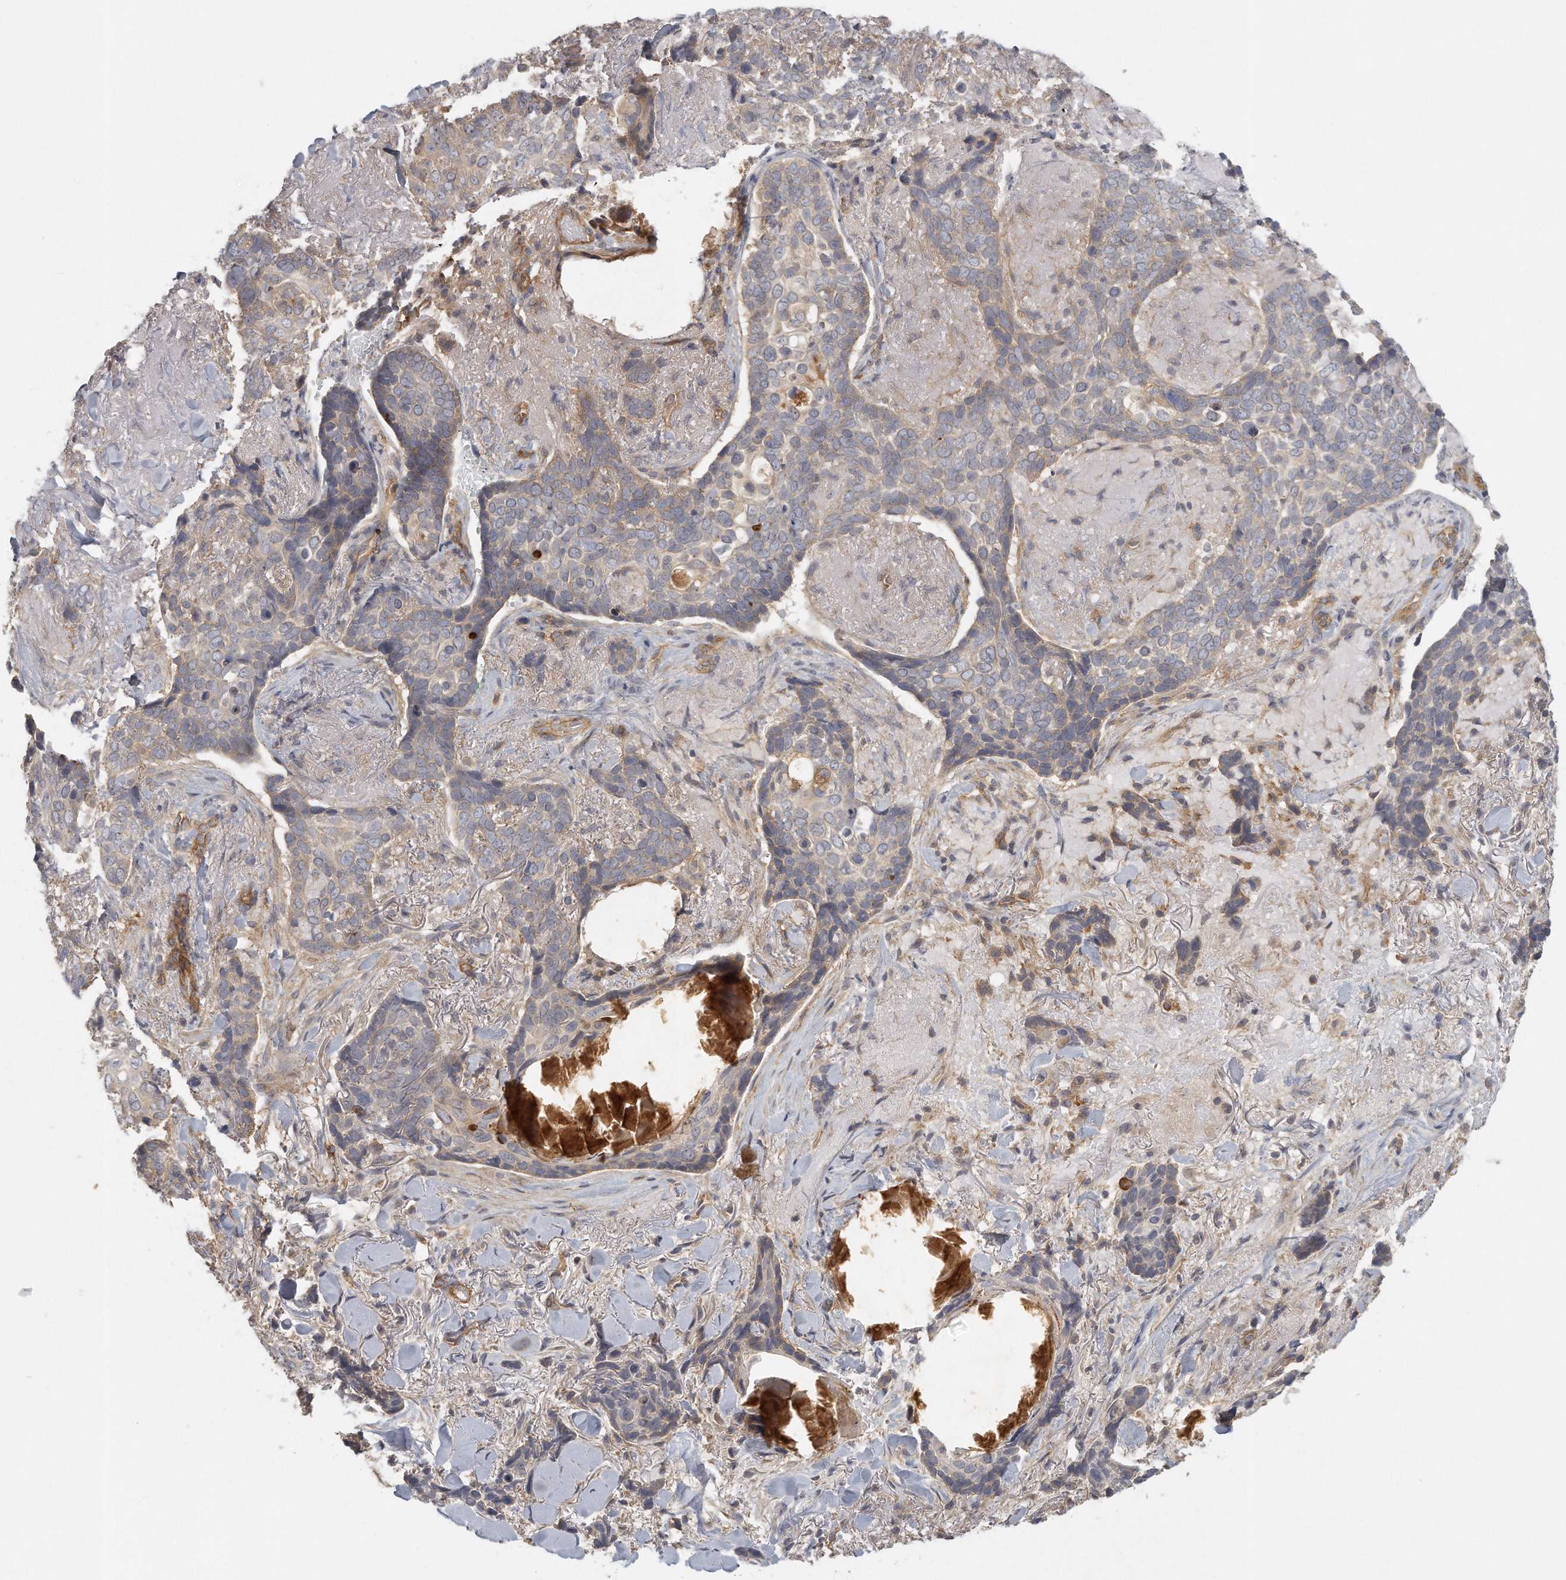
{"staining": {"intensity": "weak", "quantity": "25%-75%", "location": "cytoplasmic/membranous"}, "tissue": "skin cancer", "cell_type": "Tumor cells", "image_type": "cancer", "snomed": [{"axis": "morphology", "description": "Basal cell carcinoma"}, {"axis": "topography", "description": "Skin"}], "caption": "A high-resolution photomicrograph shows immunohistochemistry (IHC) staining of skin cancer, which demonstrates weak cytoplasmic/membranous staining in about 25%-75% of tumor cells.", "gene": "MTERF4", "patient": {"sex": "female", "age": 82}}